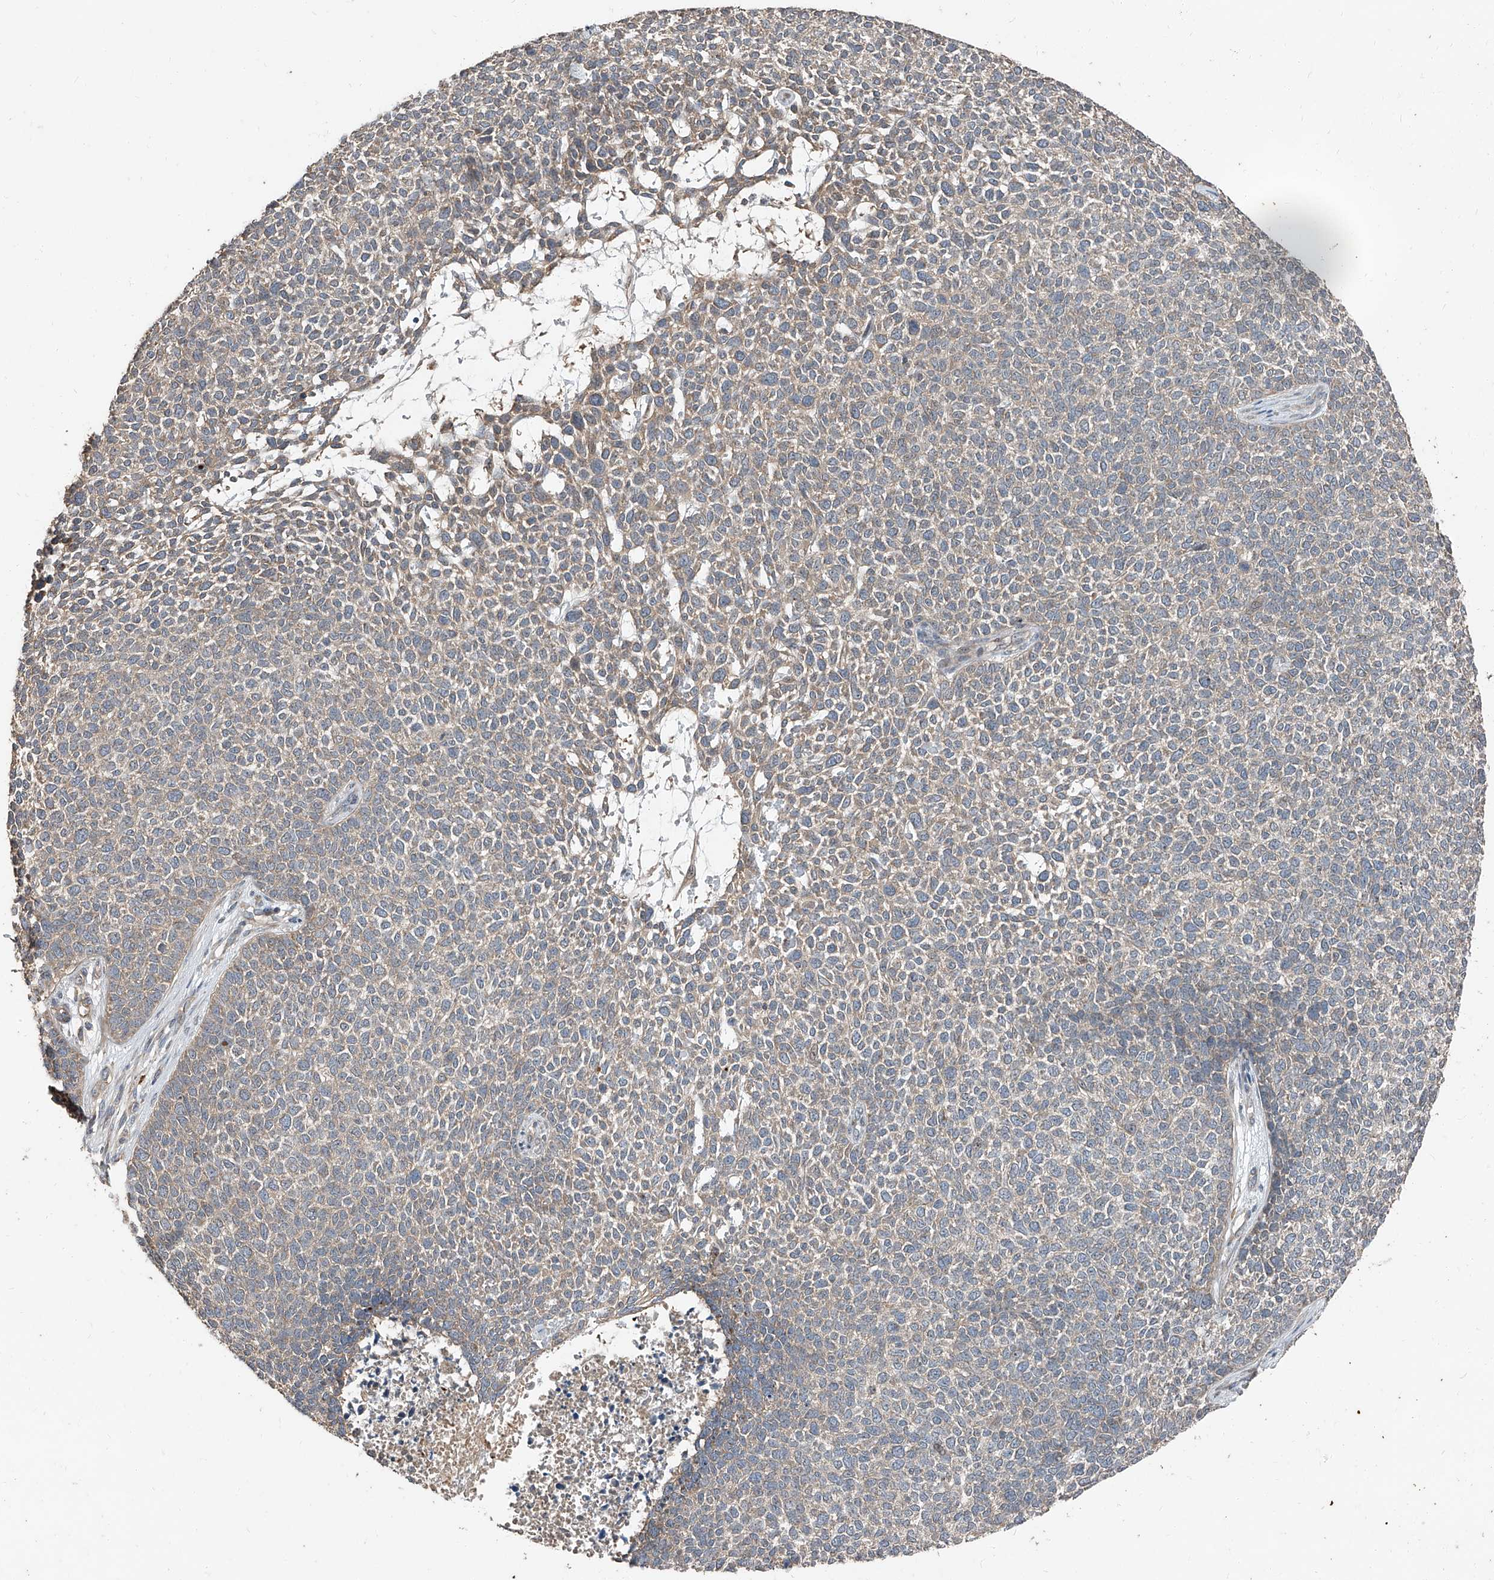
{"staining": {"intensity": "weak", "quantity": ">75%", "location": "cytoplasmic/membranous"}, "tissue": "skin cancer", "cell_type": "Tumor cells", "image_type": "cancer", "snomed": [{"axis": "morphology", "description": "Basal cell carcinoma"}, {"axis": "topography", "description": "Skin"}], "caption": "IHC of human skin cancer (basal cell carcinoma) demonstrates low levels of weak cytoplasmic/membranous positivity in approximately >75% of tumor cells. (IHC, brightfield microscopy, high magnification).", "gene": "CCN1", "patient": {"sex": "female", "age": 84}}